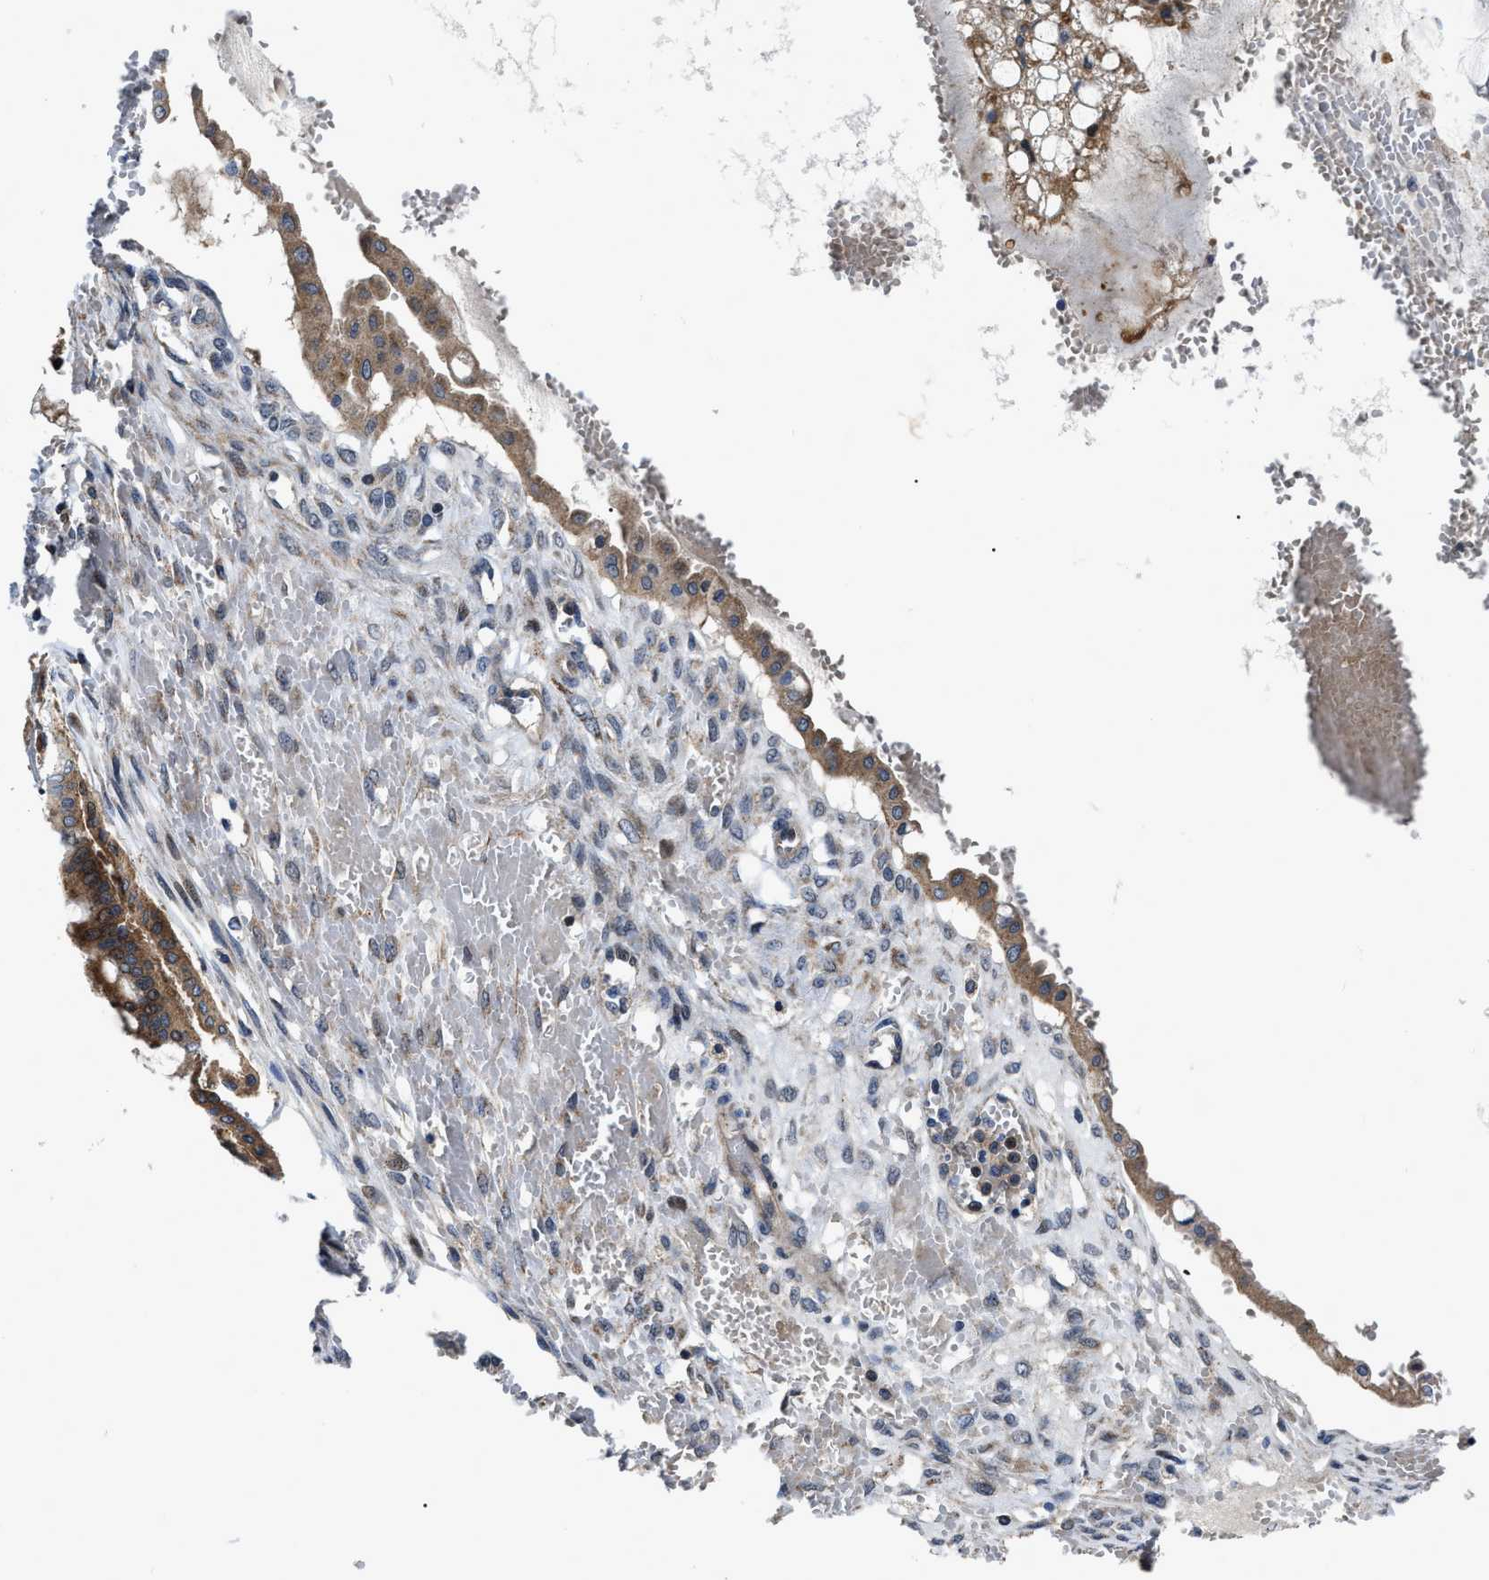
{"staining": {"intensity": "moderate", "quantity": ">75%", "location": "cytoplasmic/membranous"}, "tissue": "ovarian cancer", "cell_type": "Tumor cells", "image_type": "cancer", "snomed": [{"axis": "morphology", "description": "Cystadenocarcinoma, mucinous, NOS"}, {"axis": "topography", "description": "Ovary"}], "caption": "A brown stain labels moderate cytoplasmic/membranous staining of a protein in ovarian mucinous cystadenocarcinoma tumor cells.", "gene": "PPWD1", "patient": {"sex": "female", "age": 73}}